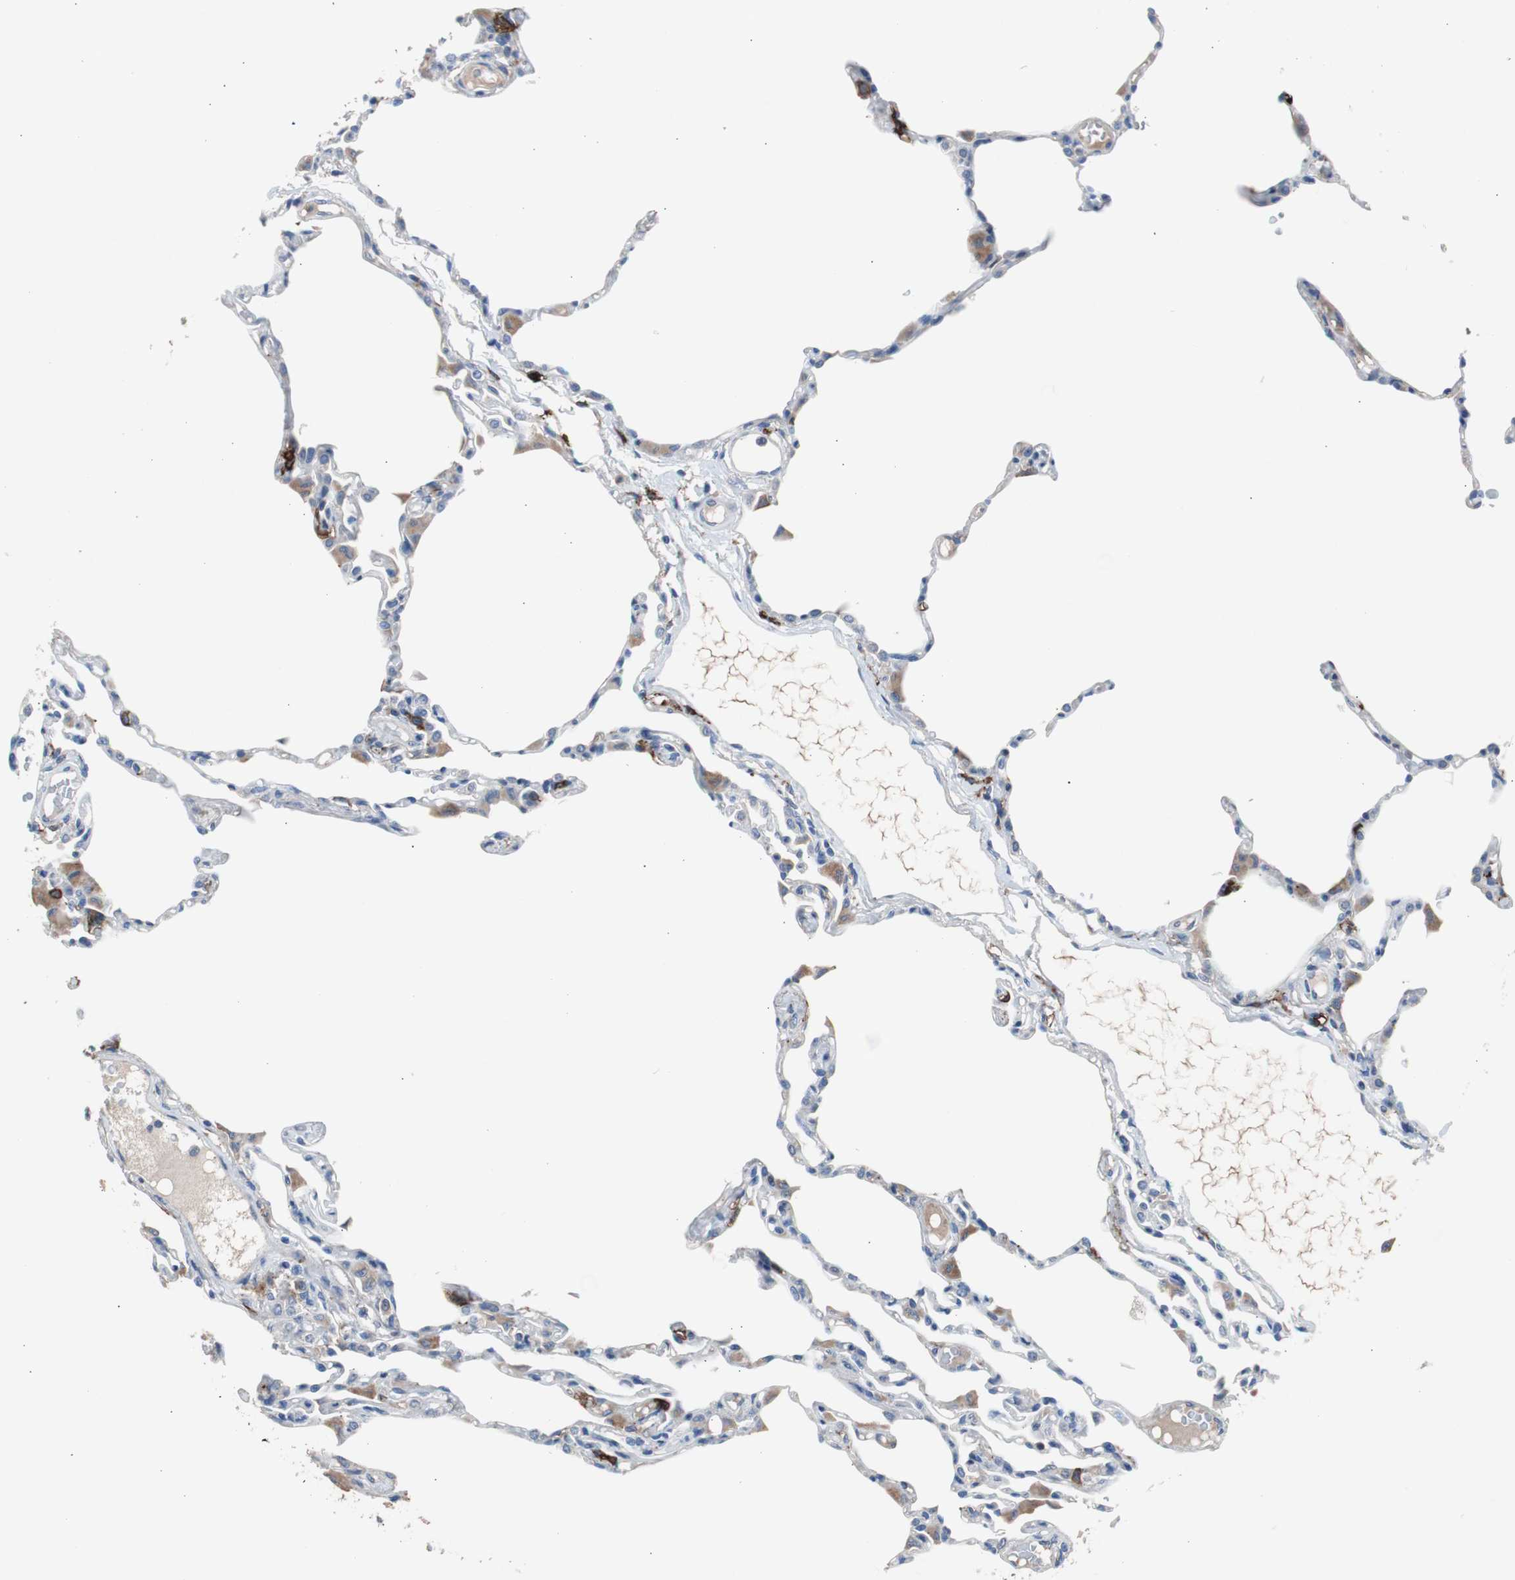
{"staining": {"intensity": "negative", "quantity": "none", "location": "none"}, "tissue": "lung", "cell_type": "Alveolar cells", "image_type": "normal", "snomed": [{"axis": "morphology", "description": "Normal tissue, NOS"}, {"axis": "topography", "description": "Lung"}], "caption": "An immunohistochemistry (IHC) image of unremarkable lung is shown. There is no staining in alveolar cells of lung. (DAB (3,3'-diaminobenzidine) immunohistochemistry (IHC), high magnification).", "gene": "FCGR2B", "patient": {"sex": "female", "age": 49}}